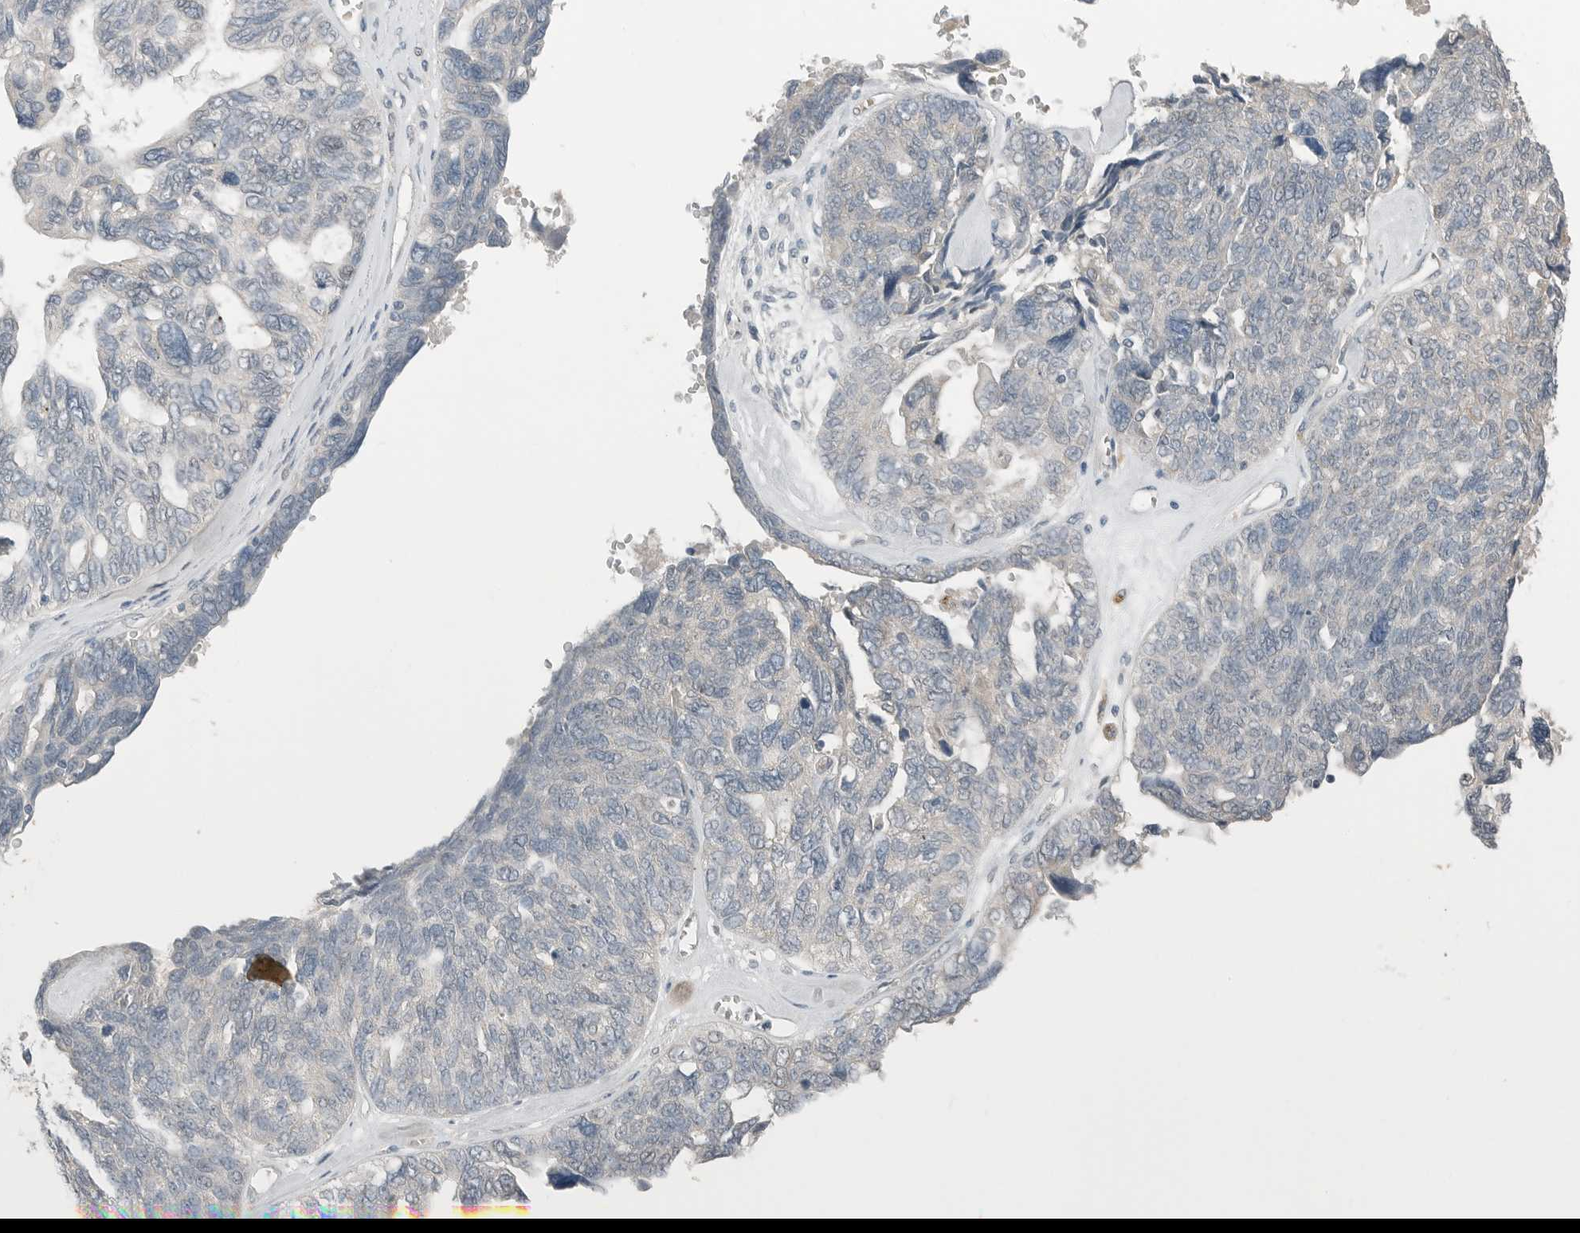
{"staining": {"intensity": "negative", "quantity": "none", "location": "none"}, "tissue": "ovarian cancer", "cell_type": "Tumor cells", "image_type": "cancer", "snomed": [{"axis": "morphology", "description": "Cystadenocarcinoma, serous, NOS"}, {"axis": "topography", "description": "Ovary"}], "caption": "Immunohistochemical staining of ovarian cancer reveals no significant expression in tumor cells.", "gene": "FCRLB", "patient": {"sex": "female", "age": 79}}